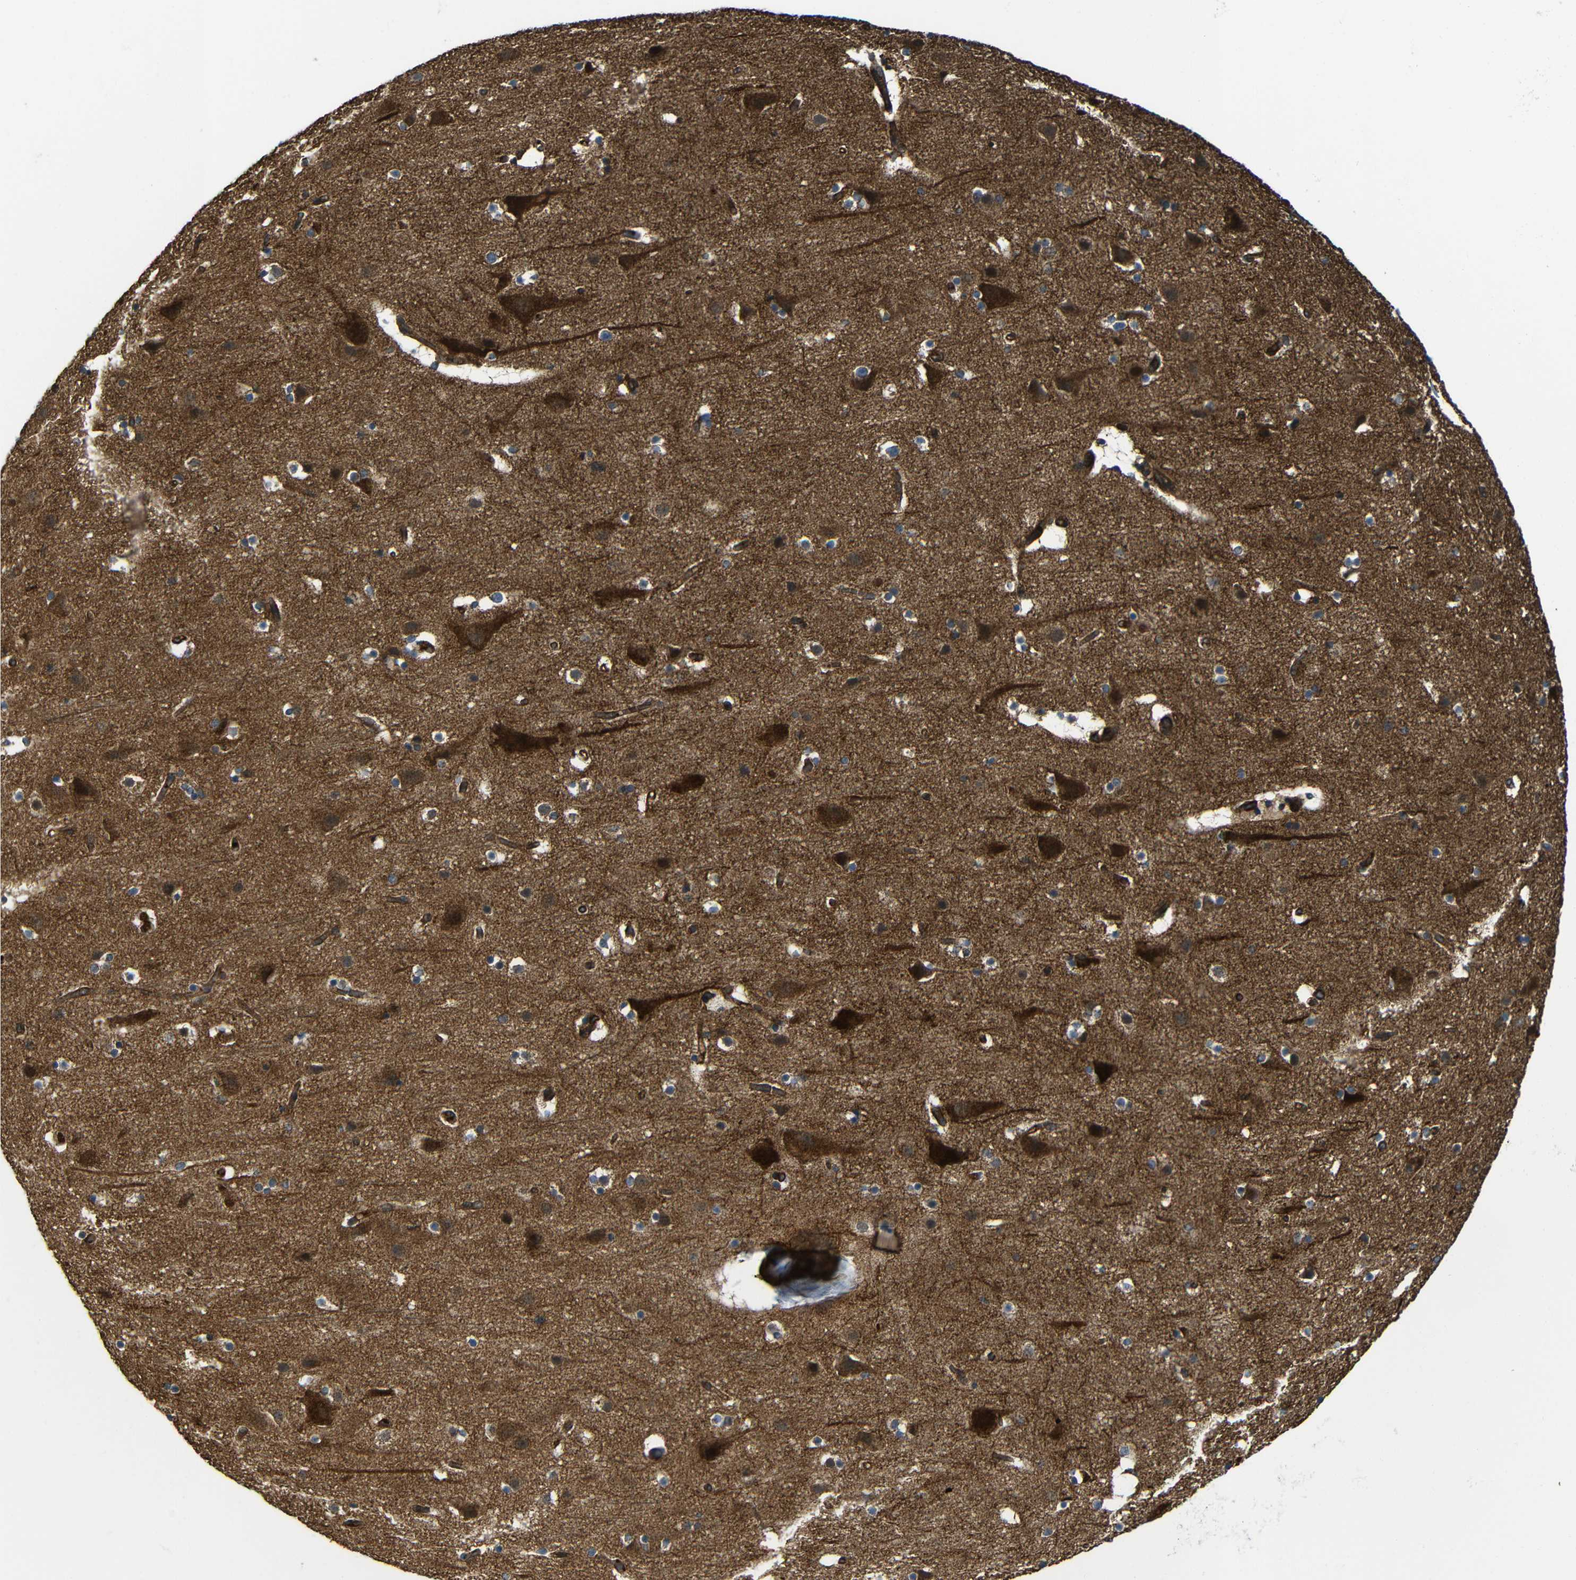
{"staining": {"intensity": "strong", "quantity": ">75%", "location": "cytoplasmic/membranous"}, "tissue": "cerebral cortex", "cell_type": "Endothelial cells", "image_type": "normal", "snomed": [{"axis": "morphology", "description": "Normal tissue, NOS"}, {"axis": "topography", "description": "Cerebral cortex"}], "caption": "Strong cytoplasmic/membranous expression for a protein is seen in about >75% of endothelial cells of unremarkable cerebral cortex using immunohistochemistry (IHC).", "gene": "PTCH1", "patient": {"sex": "male", "age": 45}}